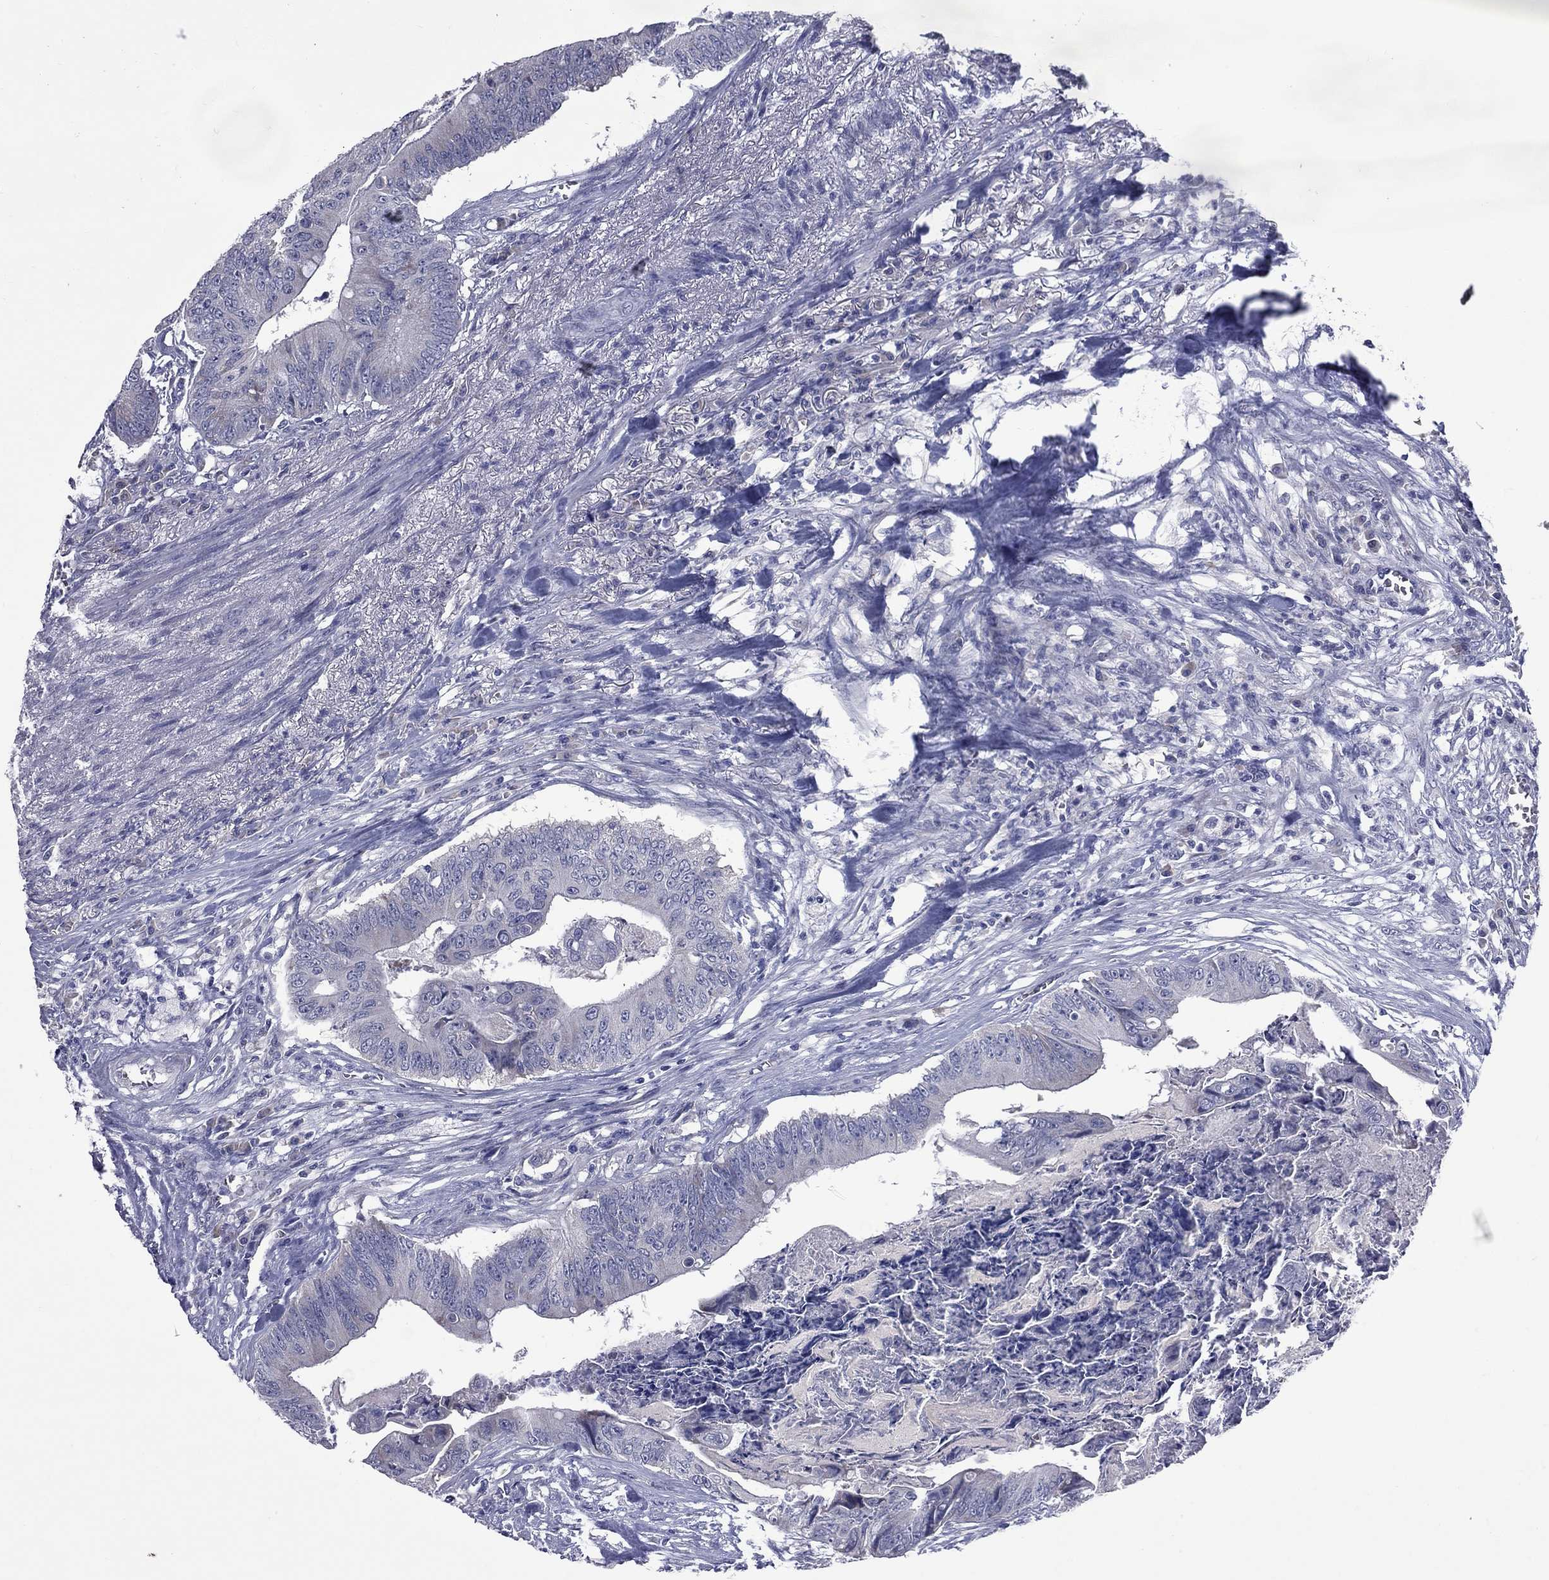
{"staining": {"intensity": "negative", "quantity": "none", "location": "none"}, "tissue": "colorectal cancer", "cell_type": "Tumor cells", "image_type": "cancer", "snomed": [{"axis": "morphology", "description": "Adenocarcinoma, NOS"}, {"axis": "topography", "description": "Colon"}], "caption": "Adenocarcinoma (colorectal) was stained to show a protein in brown. There is no significant positivity in tumor cells.", "gene": "UNC119B", "patient": {"sex": "male", "age": 84}}